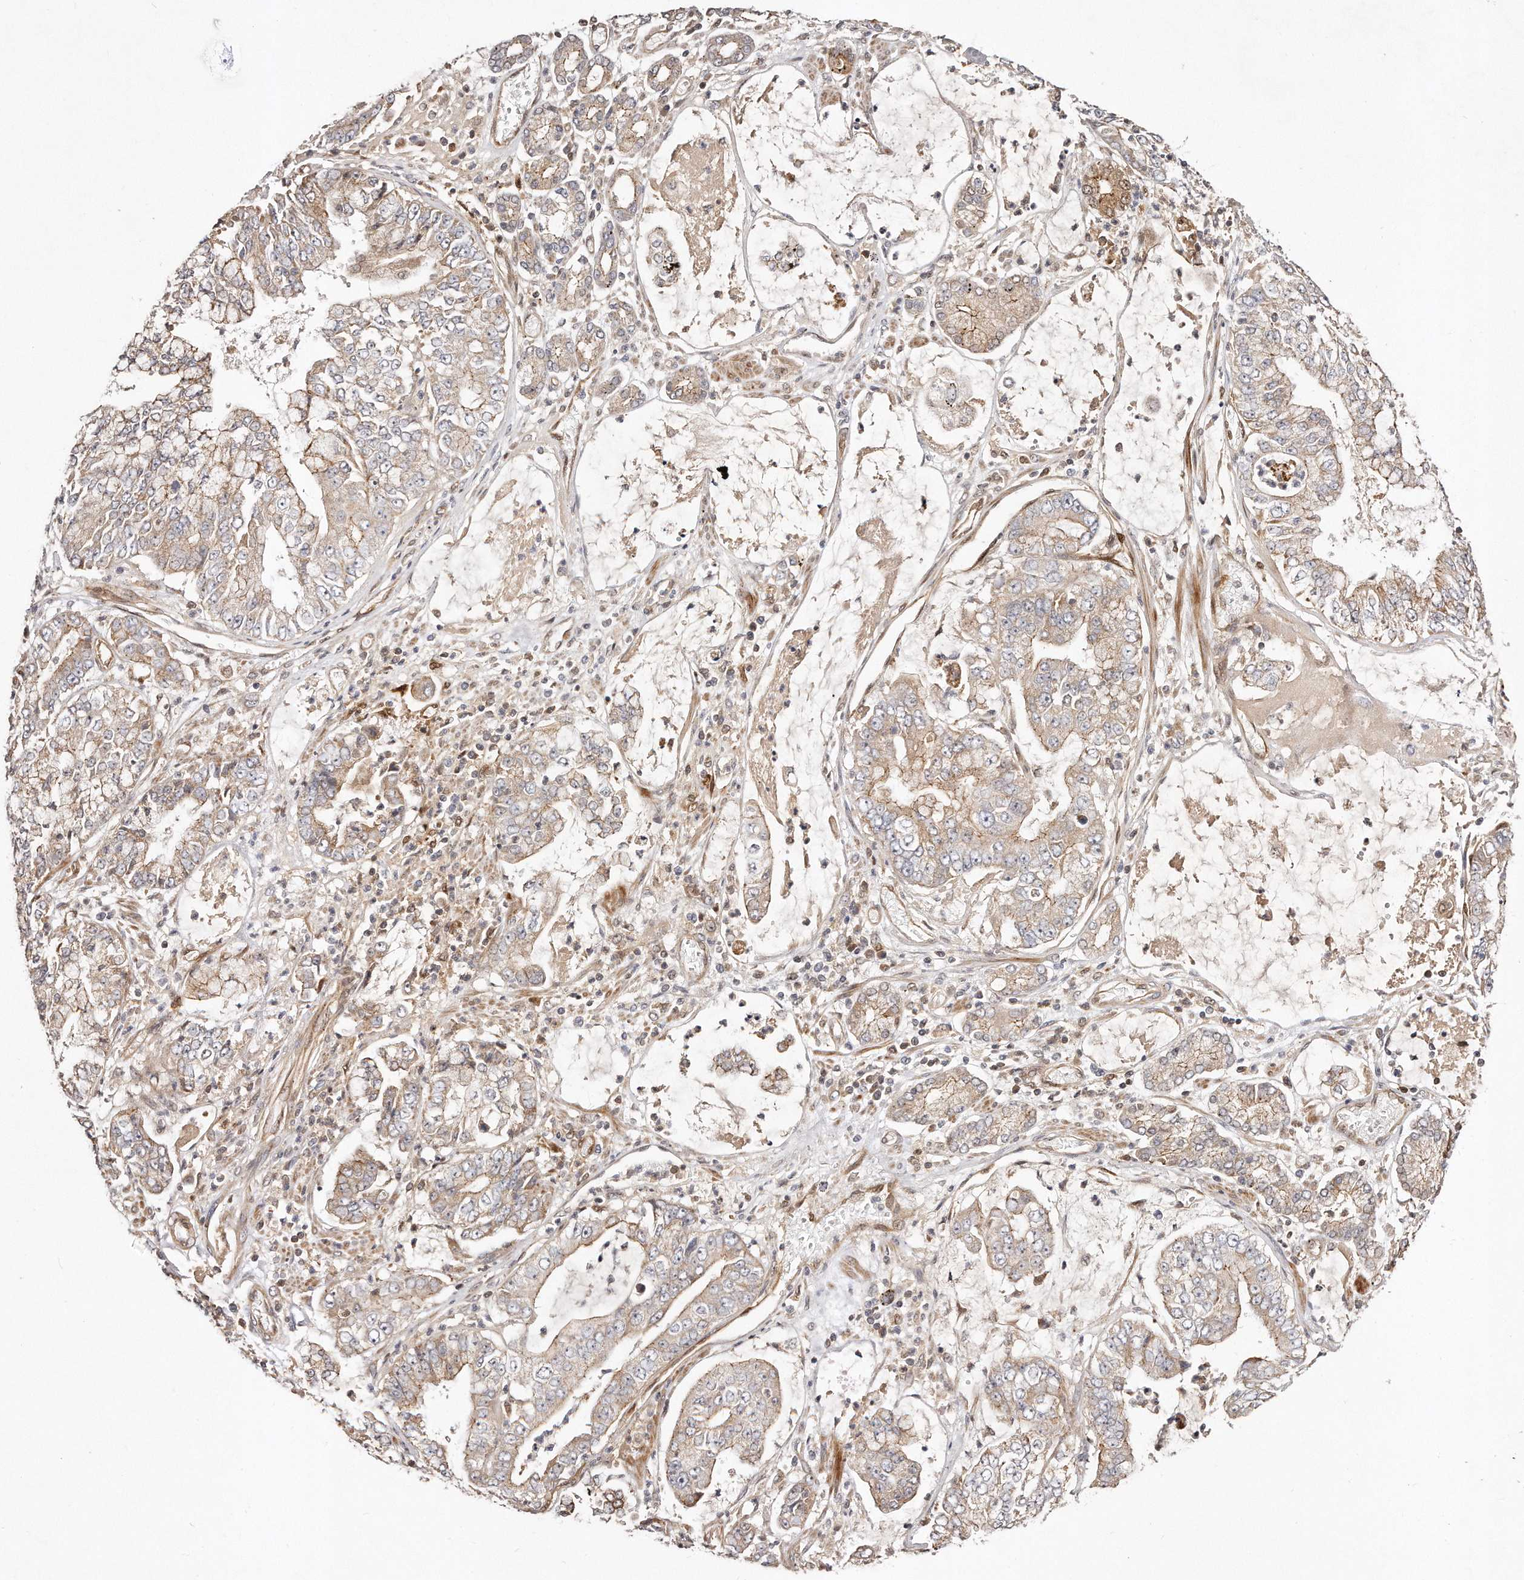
{"staining": {"intensity": "weak", "quantity": "25%-75%", "location": "cytoplasmic/membranous"}, "tissue": "stomach cancer", "cell_type": "Tumor cells", "image_type": "cancer", "snomed": [{"axis": "morphology", "description": "Adenocarcinoma, NOS"}, {"axis": "topography", "description": "Stomach"}], "caption": "Adenocarcinoma (stomach) stained for a protein demonstrates weak cytoplasmic/membranous positivity in tumor cells.", "gene": "GBP4", "patient": {"sex": "male", "age": 76}}